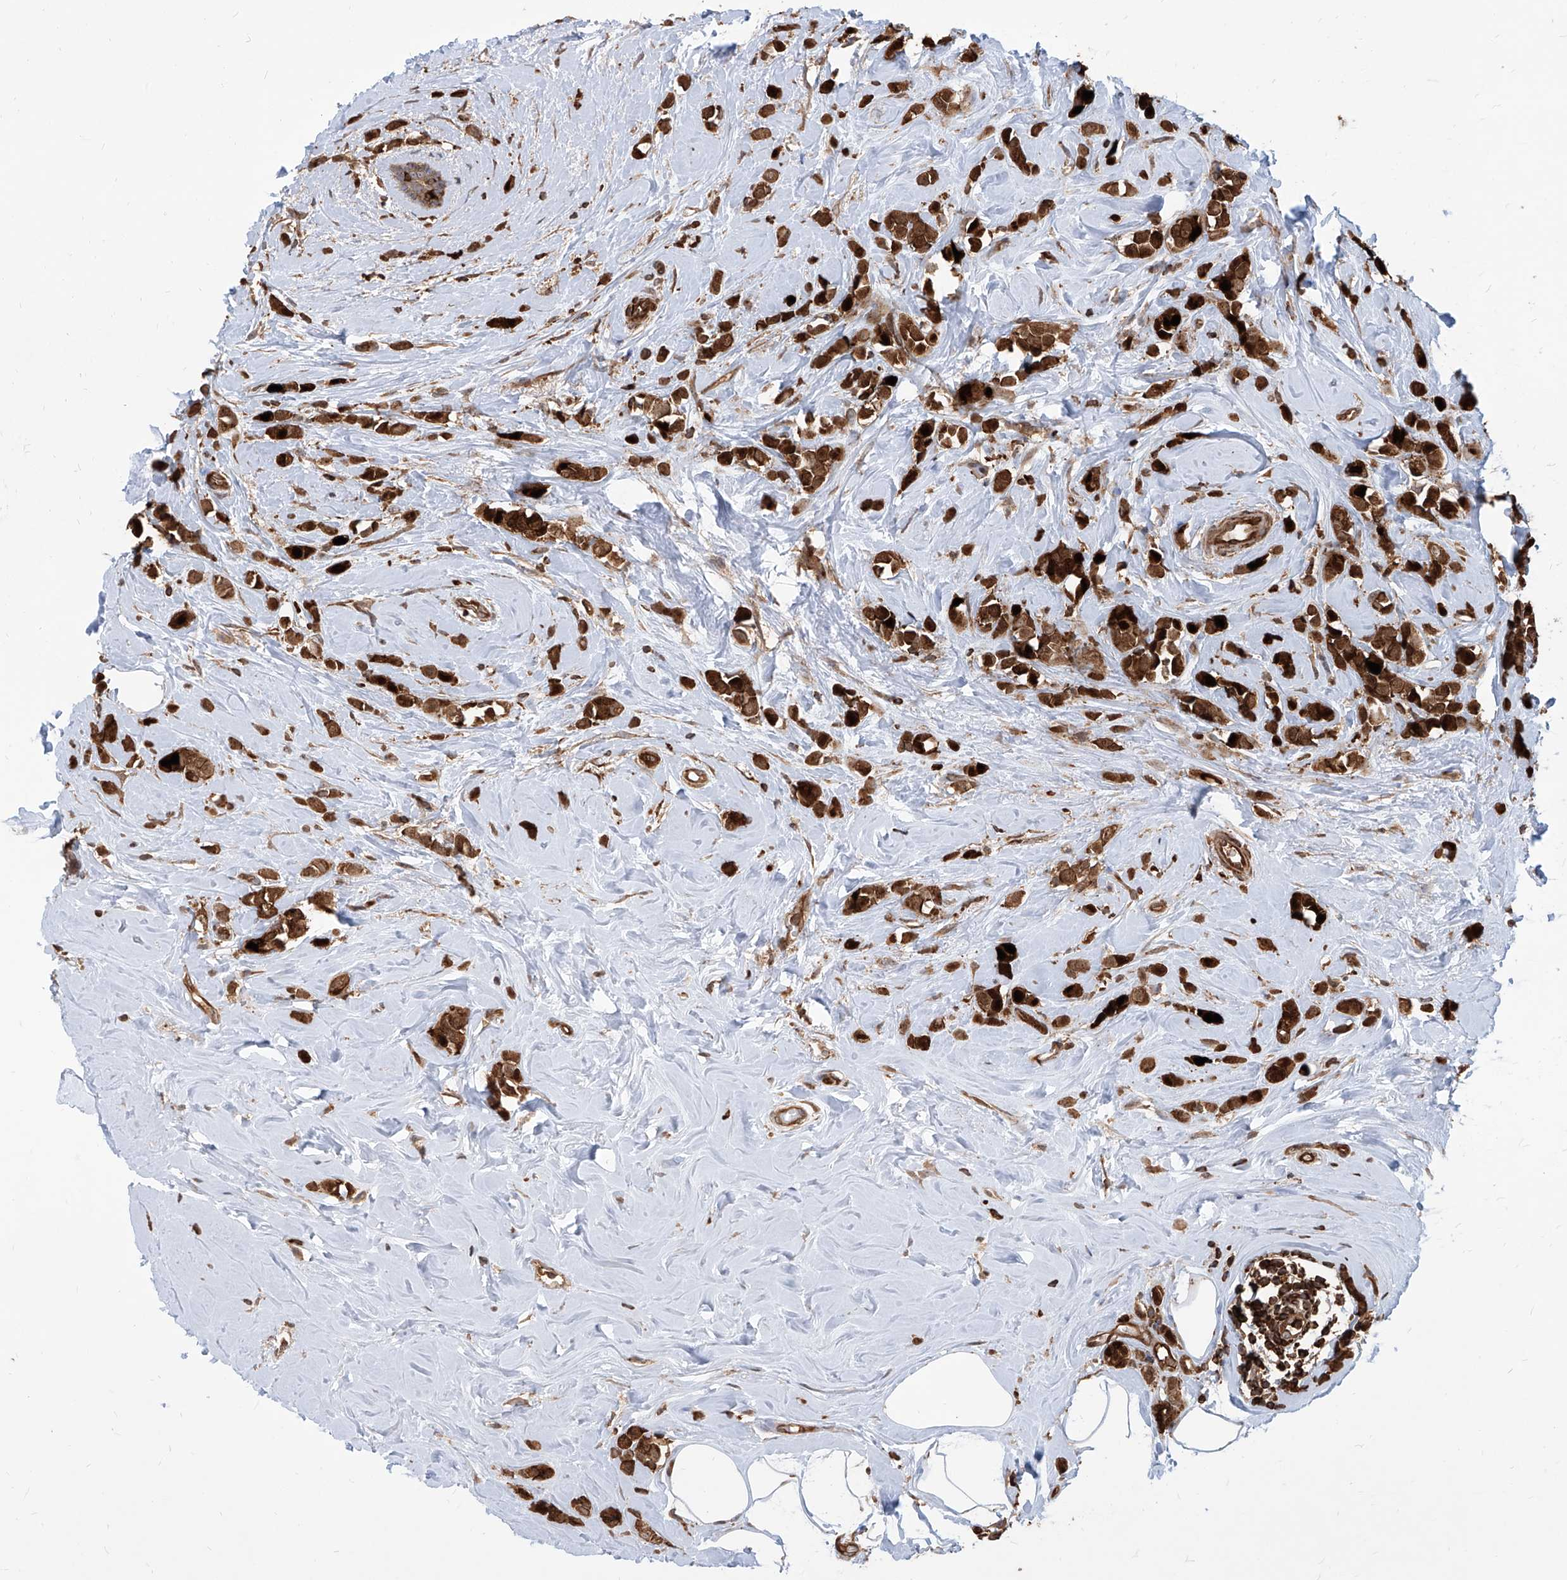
{"staining": {"intensity": "strong", "quantity": ">75%", "location": "cytoplasmic/membranous"}, "tissue": "breast cancer", "cell_type": "Tumor cells", "image_type": "cancer", "snomed": [{"axis": "morphology", "description": "Lobular carcinoma"}, {"axis": "topography", "description": "Breast"}], "caption": "Brown immunohistochemical staining in breast cancer (lobular carcinoma) shows strong cytoplasmic/membranous expression in approximately >75% of tumor cells.", "gene": "MAGED2", "patient": {"sex": "female", "age": 47}}